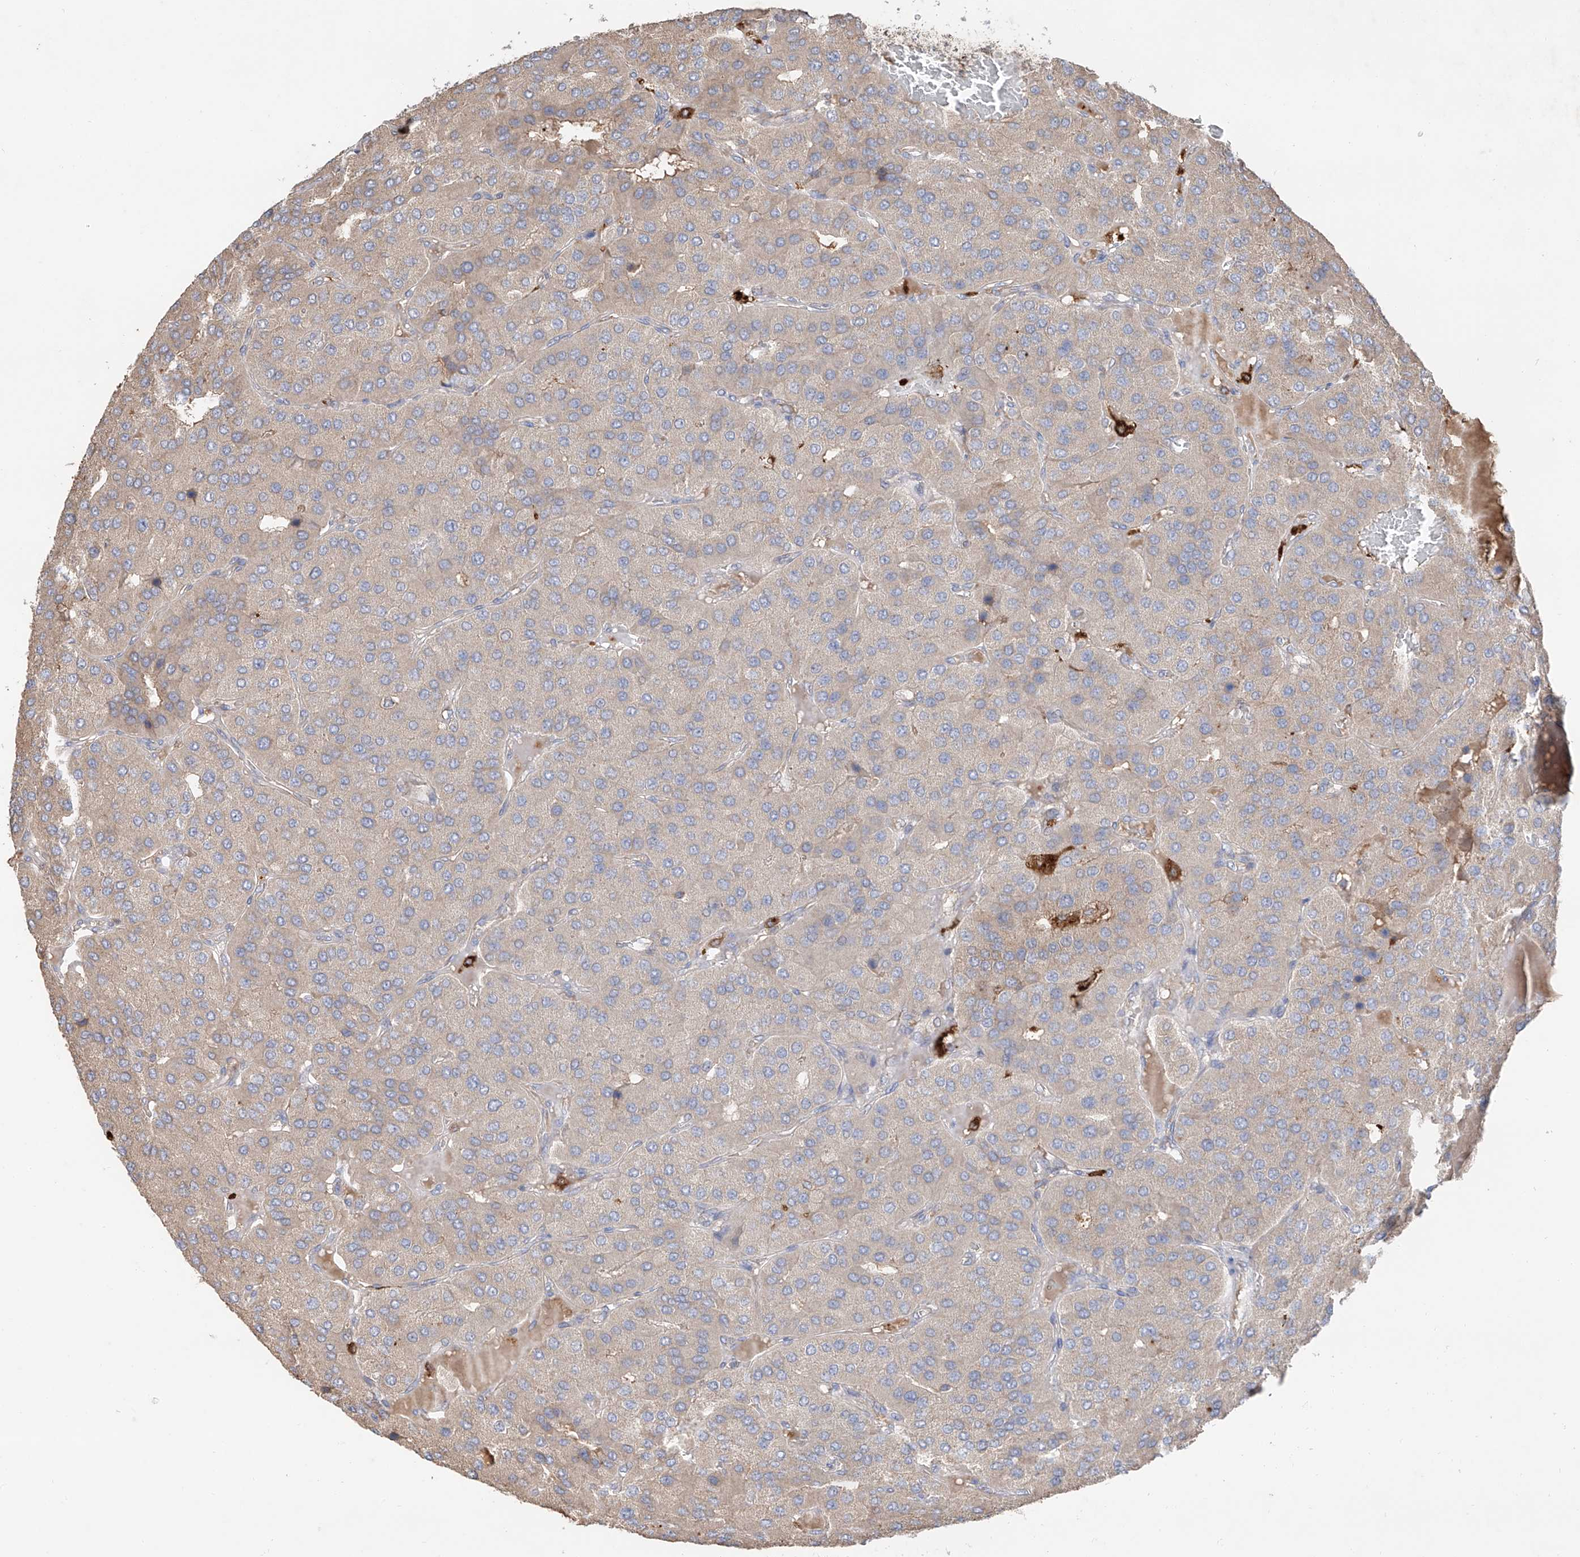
{"staining": {"intensity": "negative", "quantity": "none", "location": "none"}, "tissue": "parathyroid gland", "cell_type": "Glandular cells", "image_type": "normal", "snomed": [{"axis": "morphology", "description": "Normal tissue, NOS"}, {"axis": "morphology", "description": "Adenoma, NOS"}, {"axis": "topography", "description": "Parathyroid gland"}], "caption": "IHC histopathology image of unremarkable parathyroid gland: human parathyroid gland stained with DAB (3,3'-diaminobenzidine) reveals no significant protein positivity in glandular cells. Nuclei are stained in blue.", "gene": "EDN1", "patient": {"sex": "female", "age": 86}}